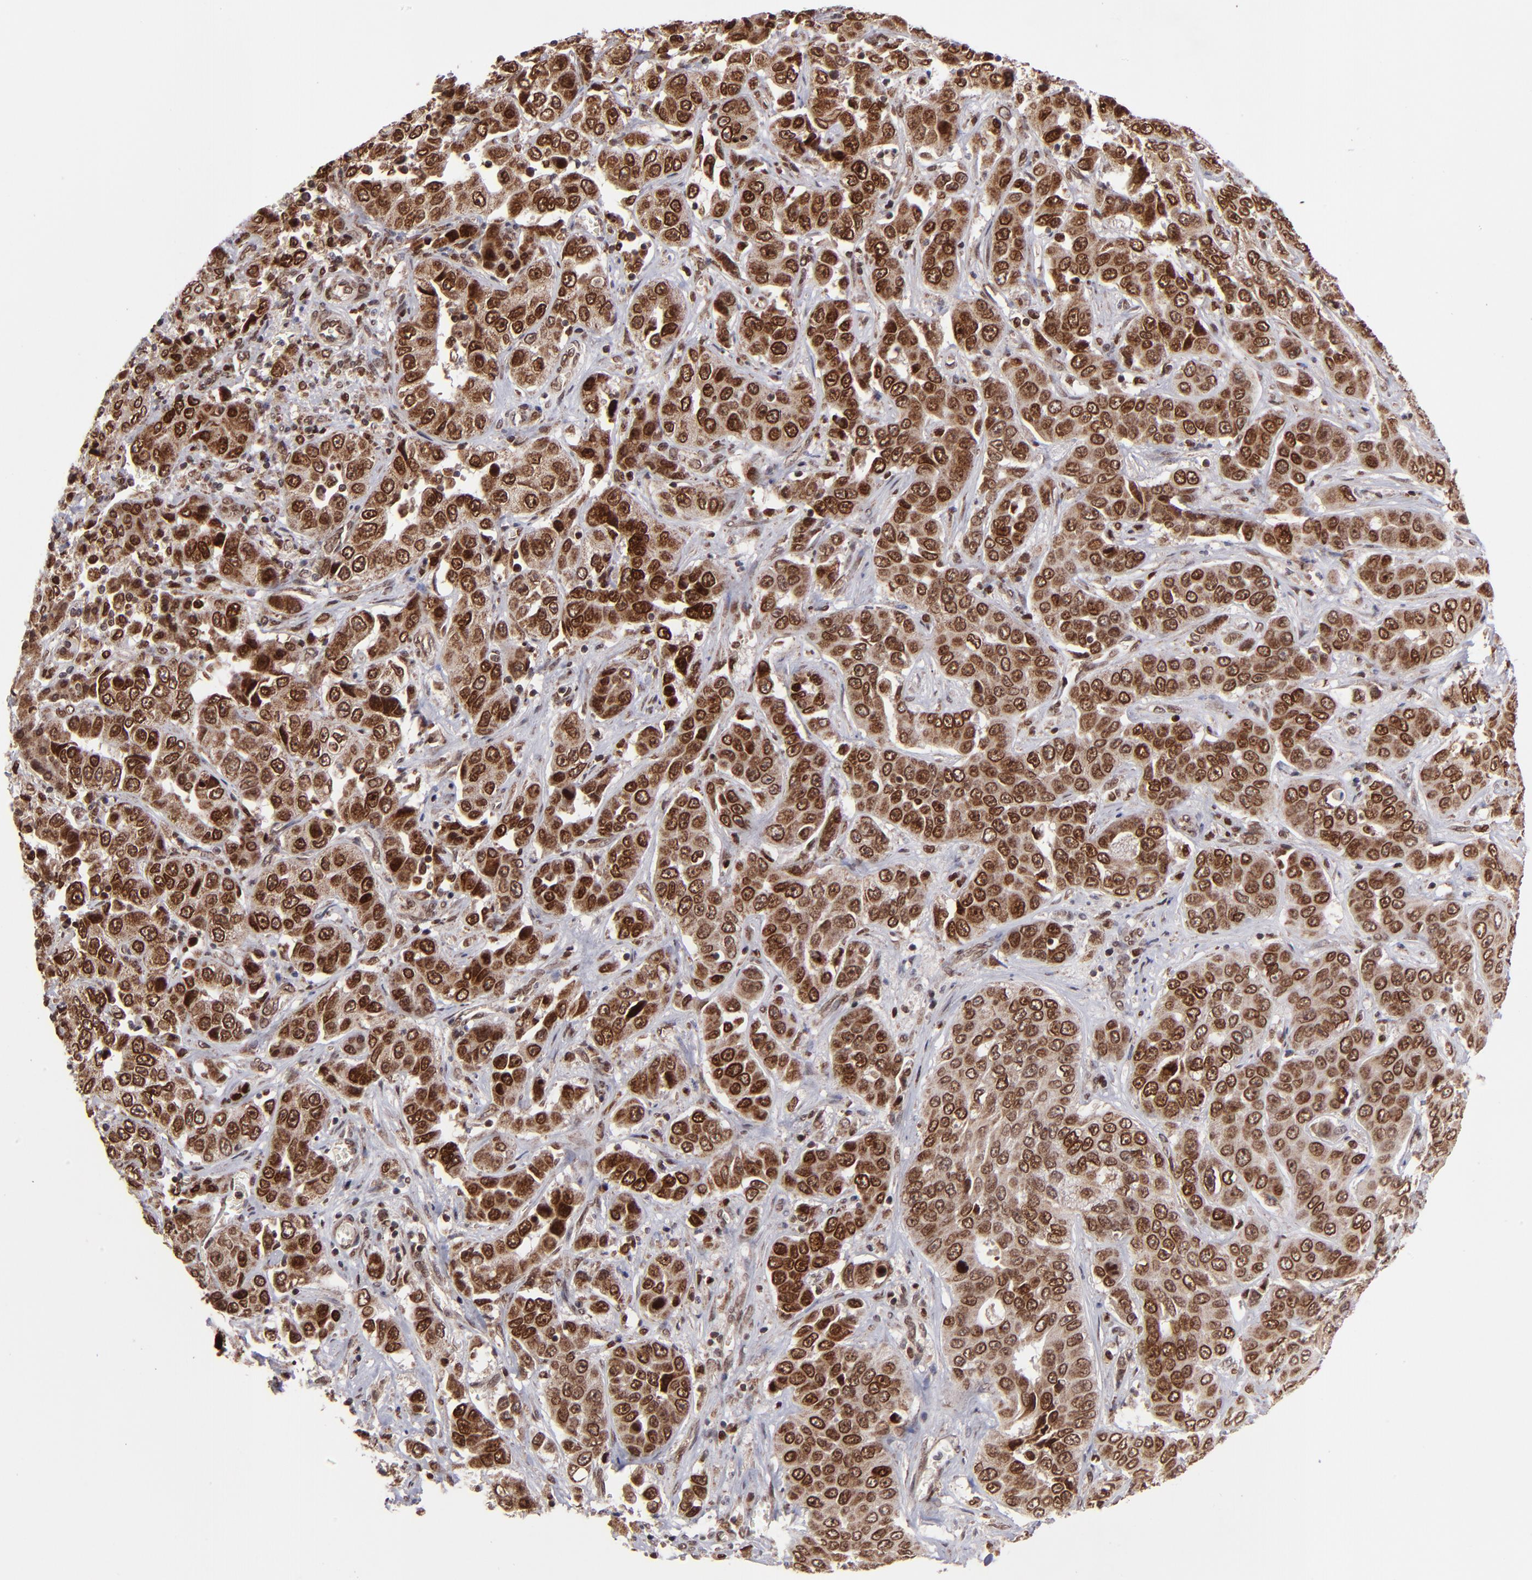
{"staining": {"intensity": "strong", "quantity": ">75%", "location": "cytoplasmic/membranous,nuclear"}, "tissue": "liver cancer", "cell_type": "Tumor cells", "image_type": "cancer", "snomed": [{"axis": "morphology", "description": "Cholangiocarcinoma"}, {"axis": "topography", "description": "Liver"}], "caption": "High-magnification brightfield microscopy of liver cancer (cholangiocarcinoma) stained with DAB (brown) and counterstained with hematoxylin (blue). tumor cells exhibit strong cytoplasmic/membranous and nuclear positivity is seen in about>75% of cells. Immunohistochemistry stains the protein of interest in brown and the nuclei are stained blue.", "gene": "TOP1MT", "patient": {"sex": "female", "age": 52}}